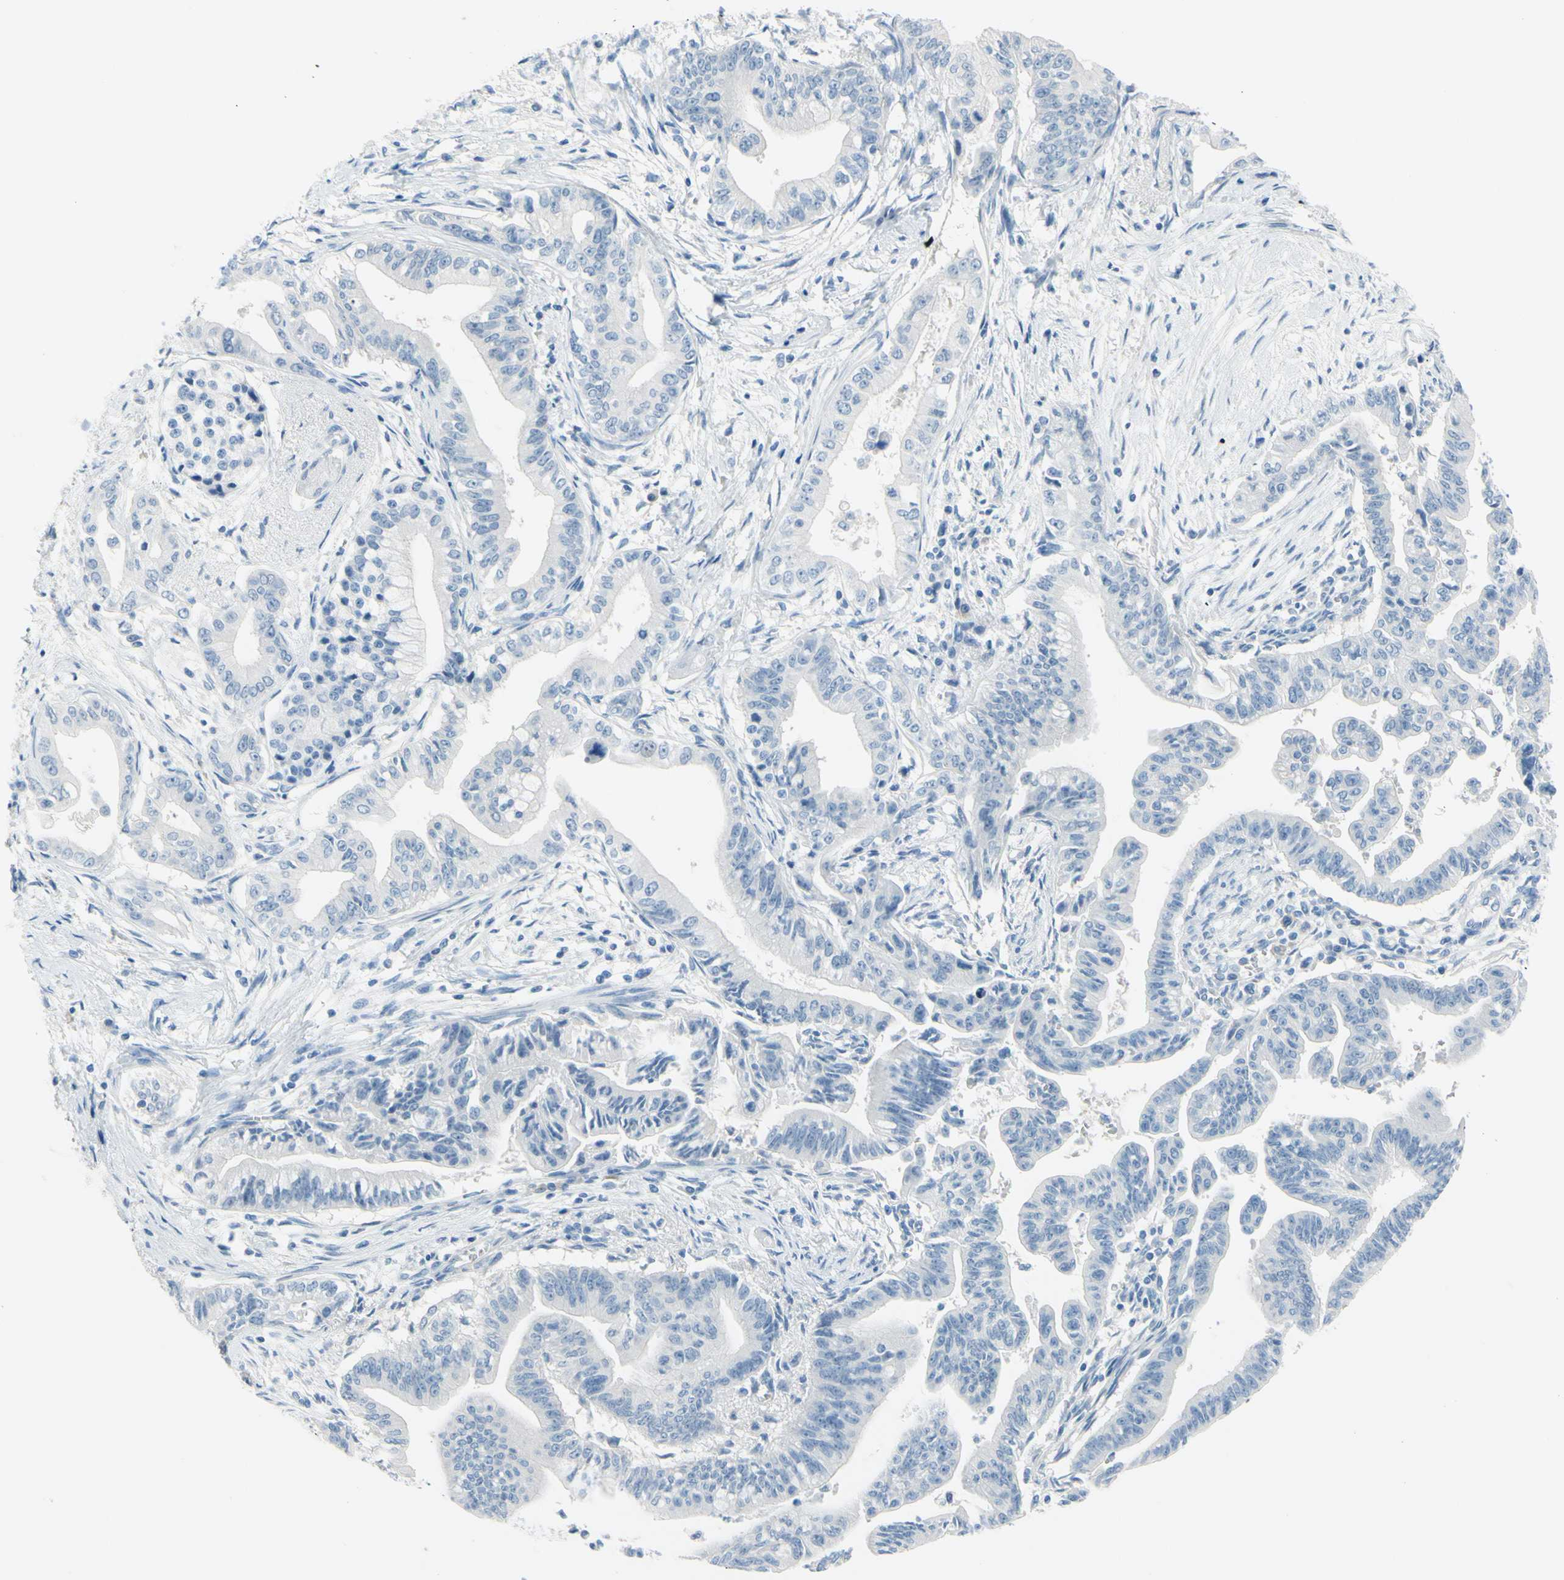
{"staining": {"intensity": "negative", "quantity": "none", "location": "none"}, "tissue": "pancreatic cancer", "cell_type": "Tumor cells", "image_type": "cancer", "snomed": [{"axis": "morphology", "description": "Adenocarcinoma, NOS"}, {"axis": "topography", "description": "Pancreas"}], "caption": "Immunohistochemistry of human pancreatic cancer (adenocarcinoma) demonstrates no positivity in tumor cells. (DAB (3,3'-diaminobenzidine) IHC visualized using brightfield microscopy, high magnification).", "gene": "DCT", "patient": {"sex": "male", "age": 70}}